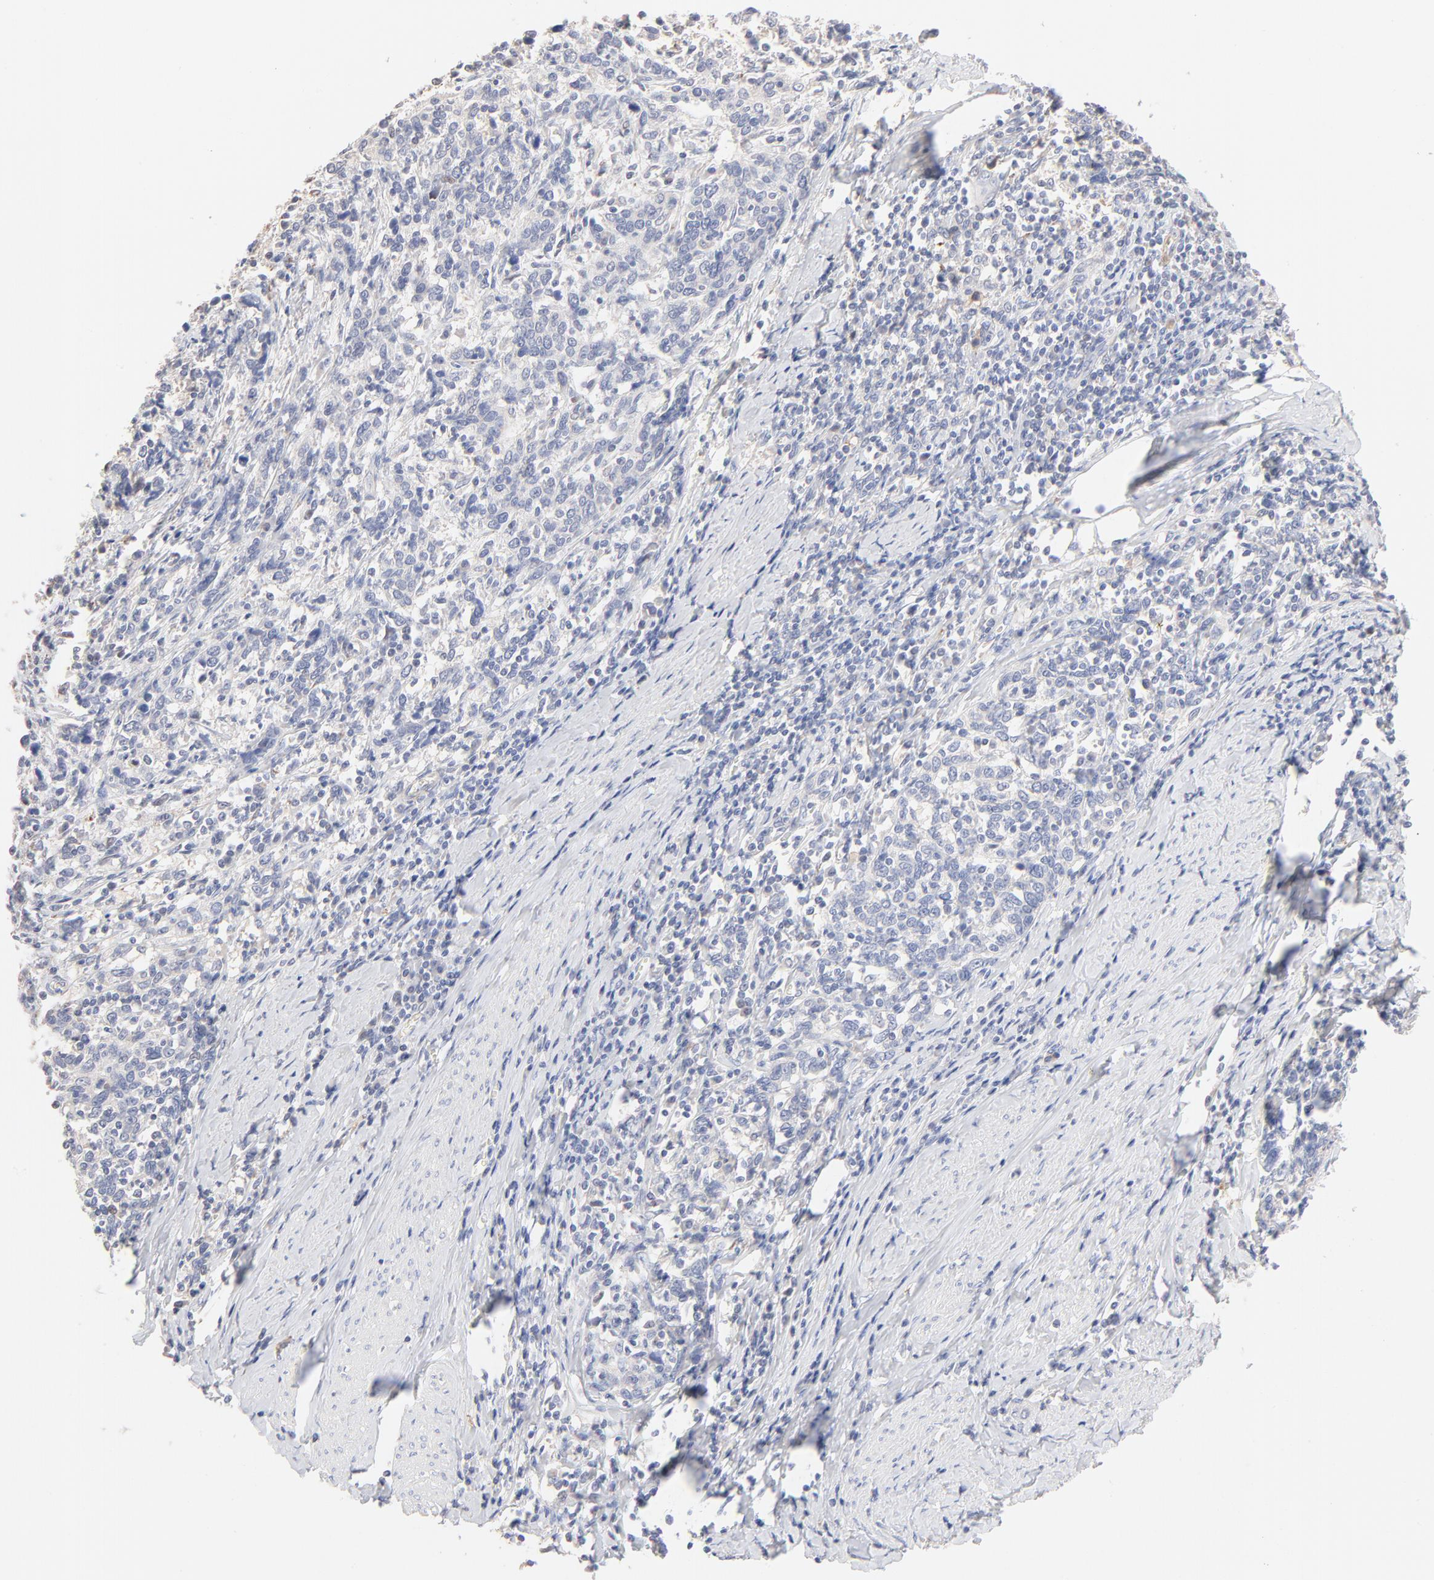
{"staining": {"intensity": "negative", "quantity": "none", "location": "none"}, "tissue": "cervical cancer", "cell_type": "Tumor cells", "image_type": "cancer", "snomed": [{"axis": "morphology", "description": "Squamous cell carcinoma, NOS"}, {"axis": "topography", "description": "Cervix"}], "caption": "Human cervical cancer stained for a protein using immunohistochemistry (IHC) displays no staining in tumor cells.", "gene": "SPTB", "patient": {"sex": "female", "age": 41}}